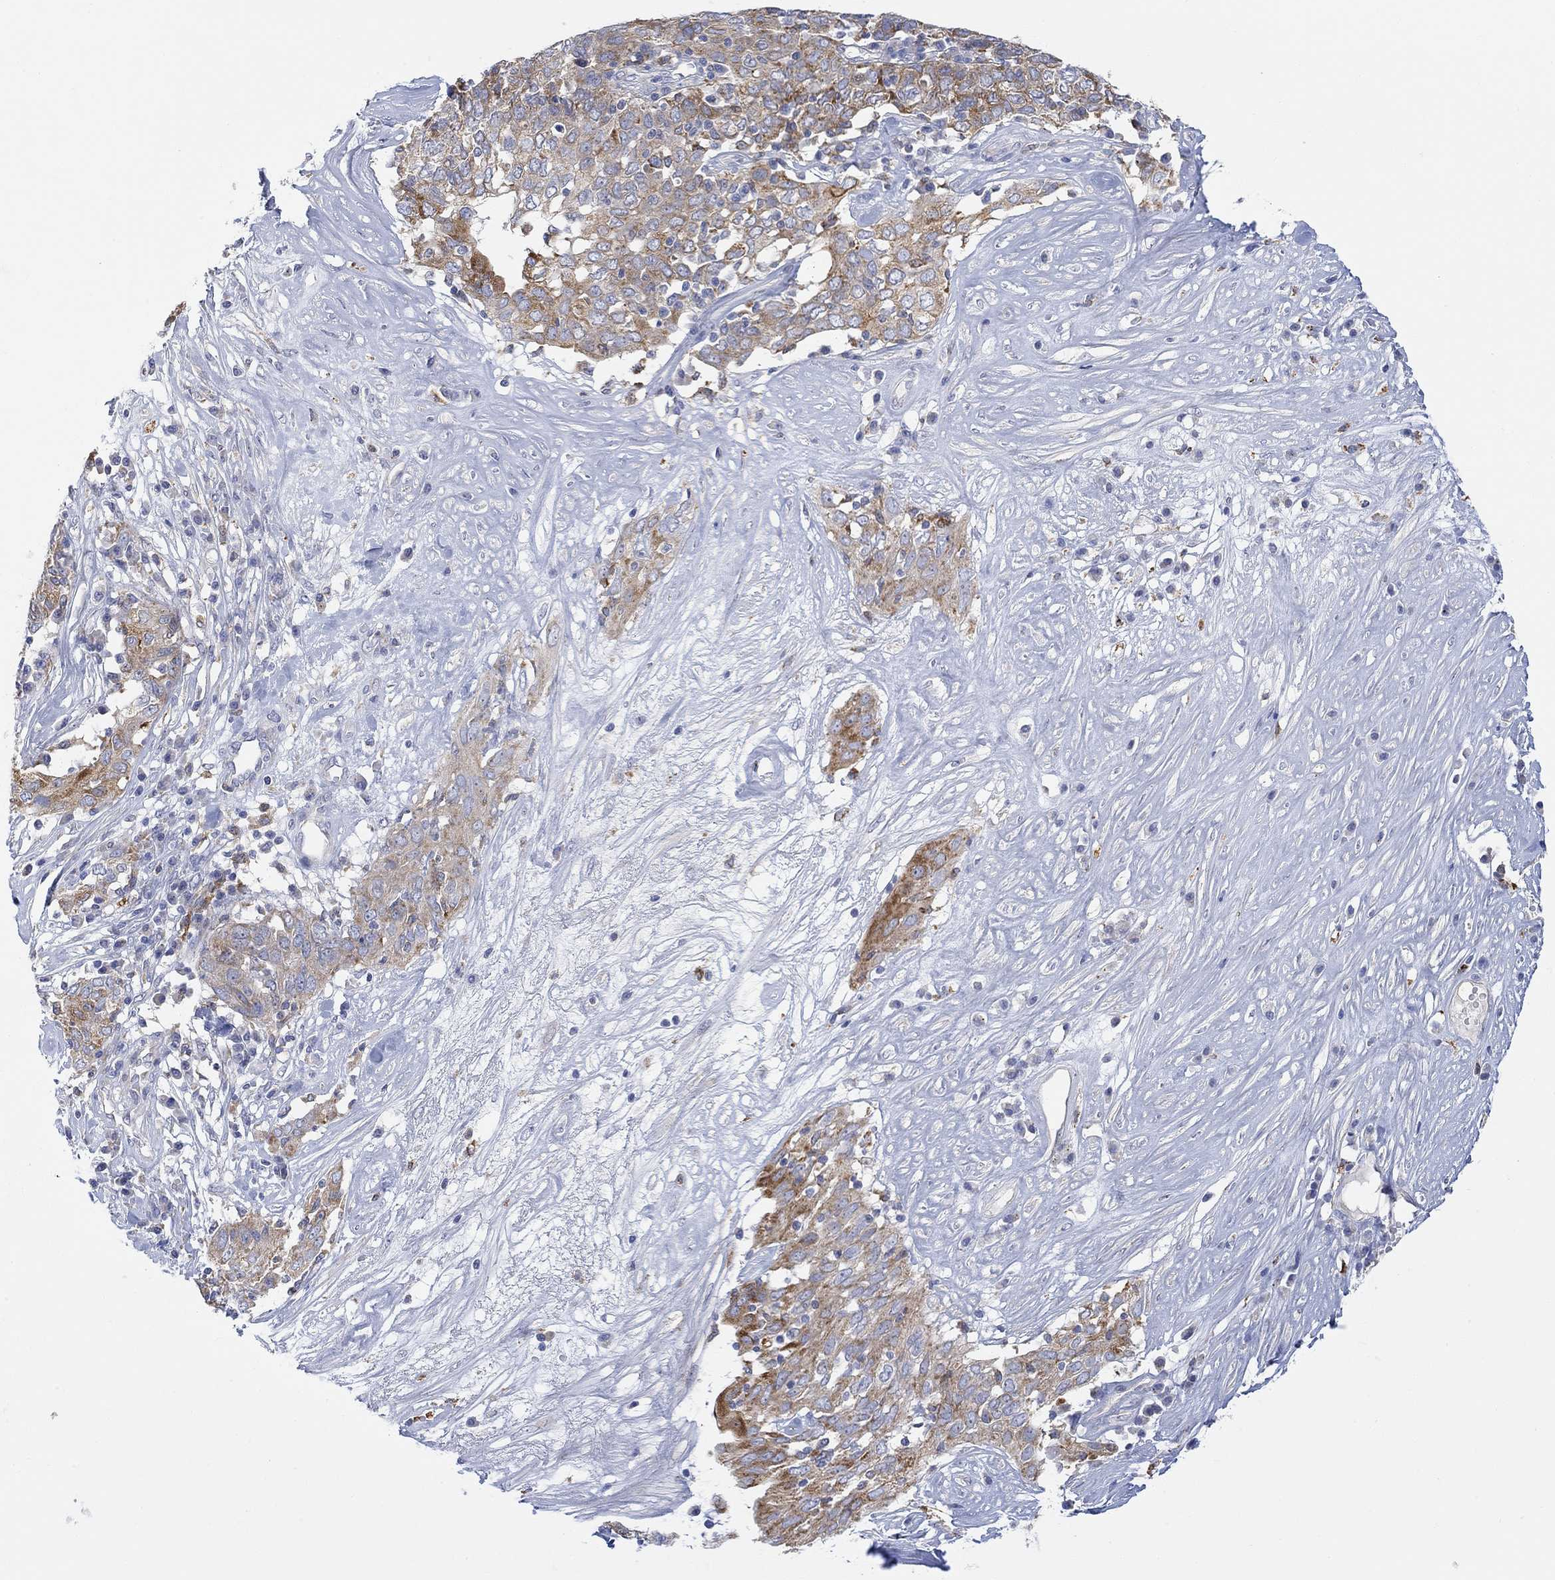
{"staining": {"intensity": "strong", "quantity": "<25%", "location": "cytoplasmic/membranous"}, "tissue": "ovarian cancer", "cell_type": "Tumor cells", "image_type": "cancer", "snomed": [{"axis": "morphology", "description": "Carcinoma, endometroid"}, {"axis": "topography", "description": "Ovary"}], "caption": "Endometroid carcinoma (ovarian) stained for a protein (brown) demonstrates strong cytoplasmic/membranous positive staining in about <25% of tumor cells.", "gene": "ACSL1", "patient": {"sex": "female", "age": 50}}